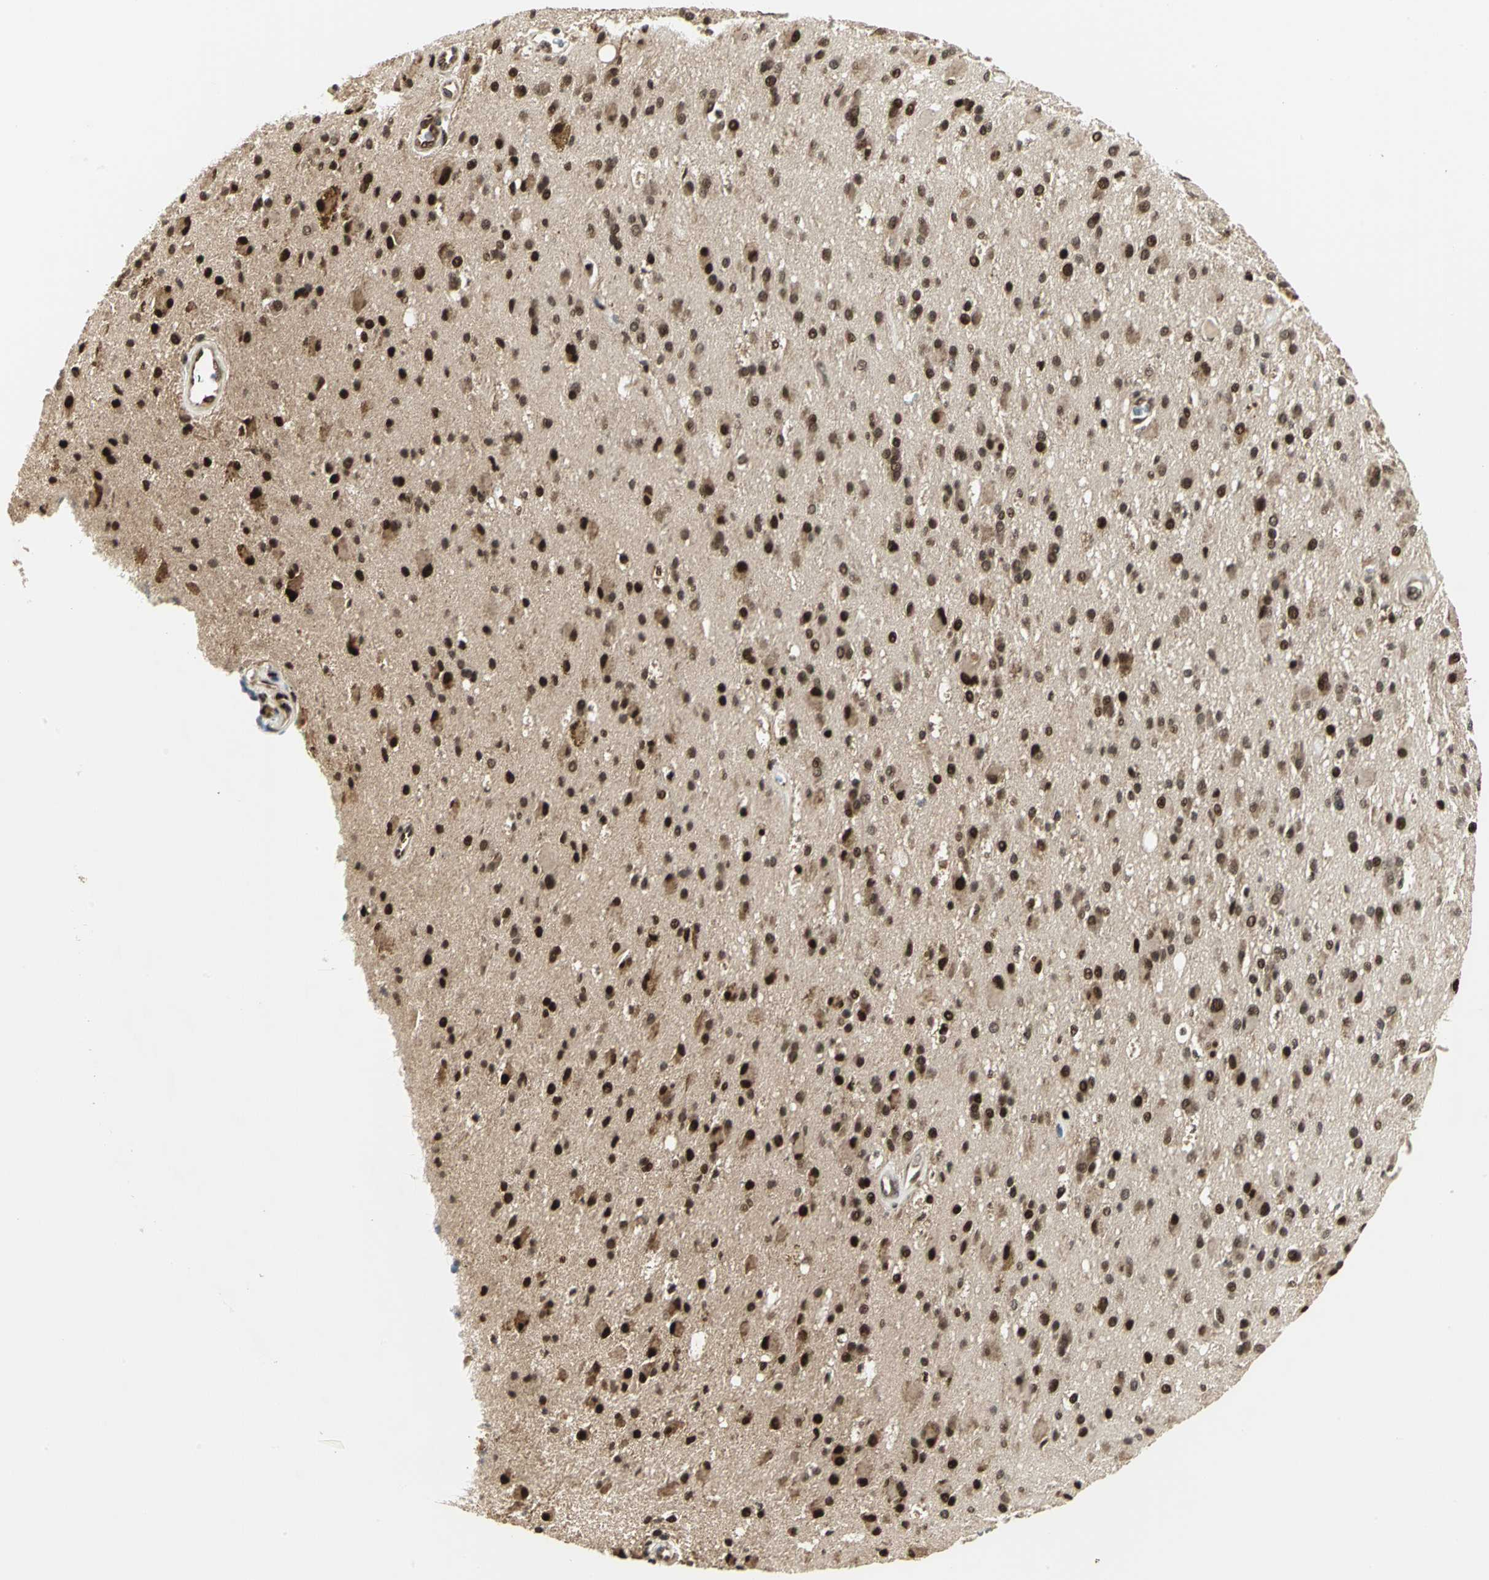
{"staining": {"intensity": "strong", "quantity": ">75%", "location": "cytoplasmic/membranous,nuclear"}, "tissue": "glioma", "cell_type": "Tumor cells", "image_type": "cancer", "snomed": [{"axis": "morphology", "description": "Glioma, malignant, Low grade"}, {"axis": "topography", "description": "Brain"}], "caption": "Immunohistochemical staining of human malignant glioma (low-grade) exhibits strong cytoplasmic/membranous and nuclear protein expression in approximately >75% of tumor cells.", "gene": "PSMC3", "patient": {"sex": "male", "age": 58}}